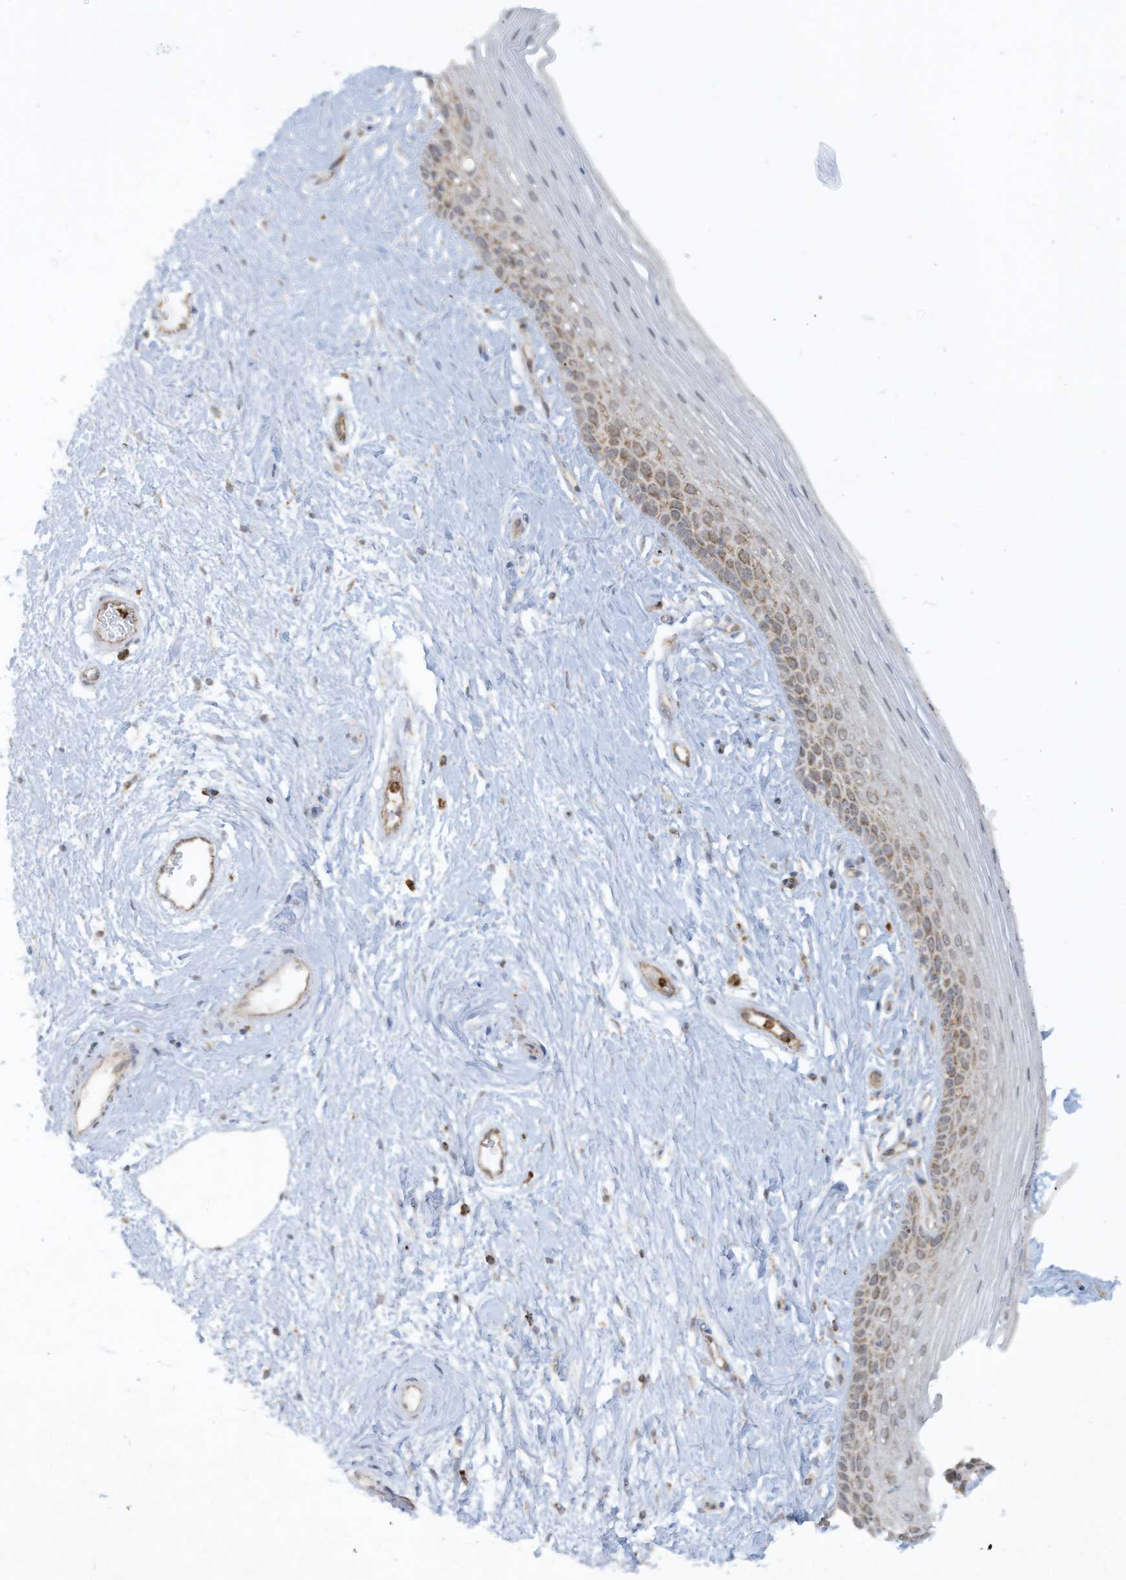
{"staining": {"intensity": "moderate", "quantity": ">75%", "location": "cytoplasmic/membranous"}, "tissue": "vagina", "cell_type": "Squamous epithelial cells", "image_type": "normal", "snomed": [{"axis": "morphology", "description": "Normal tissue, NOS"}, {"axis": "topography", "description": "Vagina"}], "caption": "High-magnification brightfield microscopy of unremarkable vagina stained with DAB (3,3'-diaminobenzidine) (brown) and counterstained with hematoxylin (blue). squamous epithelial cells exhibit moderate cytoplasmic/membranous positivity is present in approximately>75% of cells. Immunohistochemistry stains the protein of interest in brown and the nuclei are stained blue.", "gene": "CHRNA4", "patient": {"sex": "female", "age": 46}}